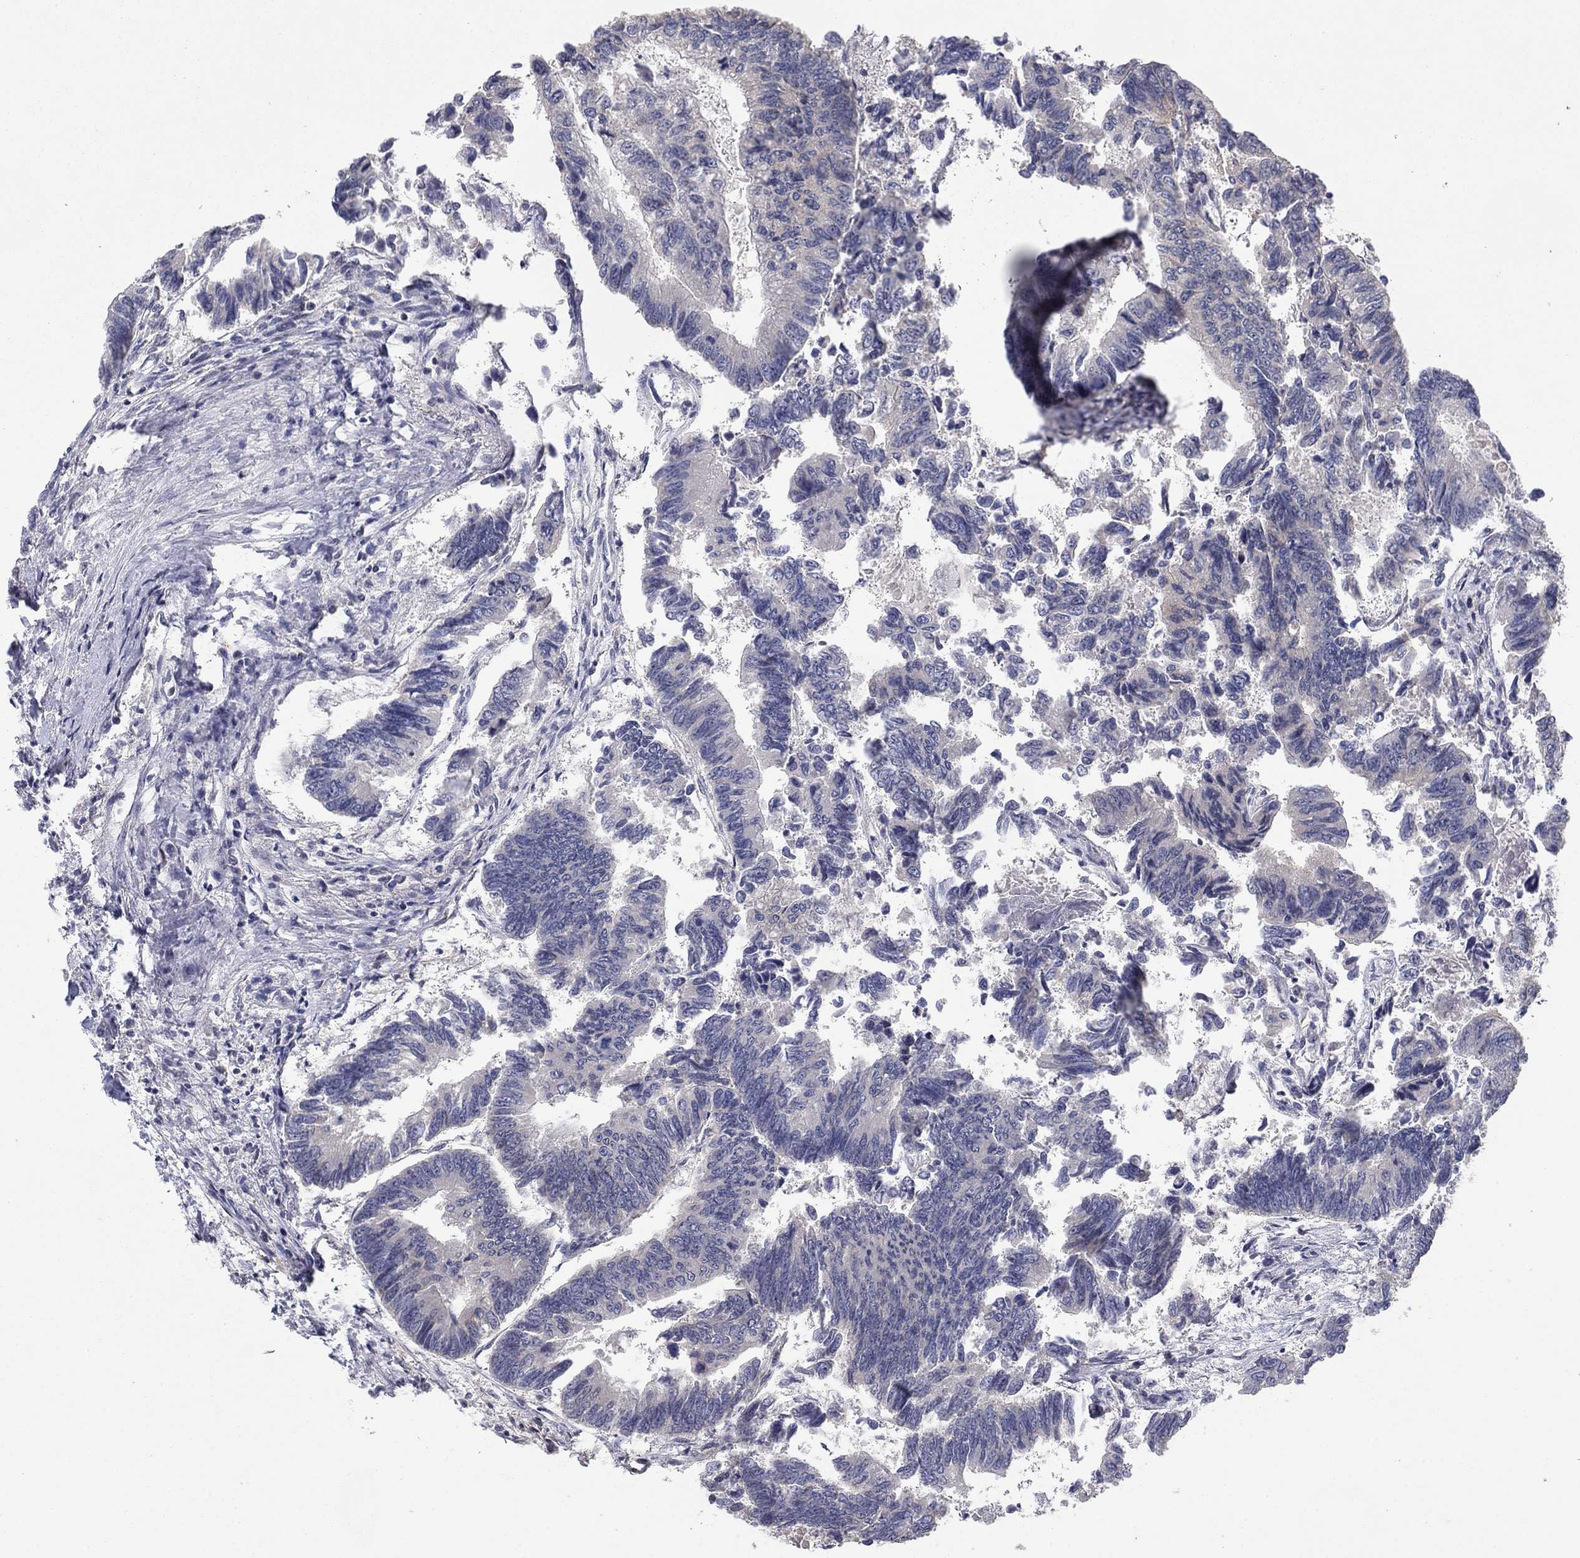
{"staining": {"intensity": "negative", "quantity": "none", "location": "none"}, "tissue": "colorectal cancer", "cell_type": "Tumor cells", "image_type": "cancer", "snomed": [{"axis": "morphology", "description": "Adenocarcinoma, NOS"}, {"axis": "topography", "description": "Colon"}], "caption": "The micrograph exhibits no significant positivity in tumor cells of adenocarcinoma (colorectal).", "gene": "LPCAT4", "patient": {"sex": "female", "age": 65}}